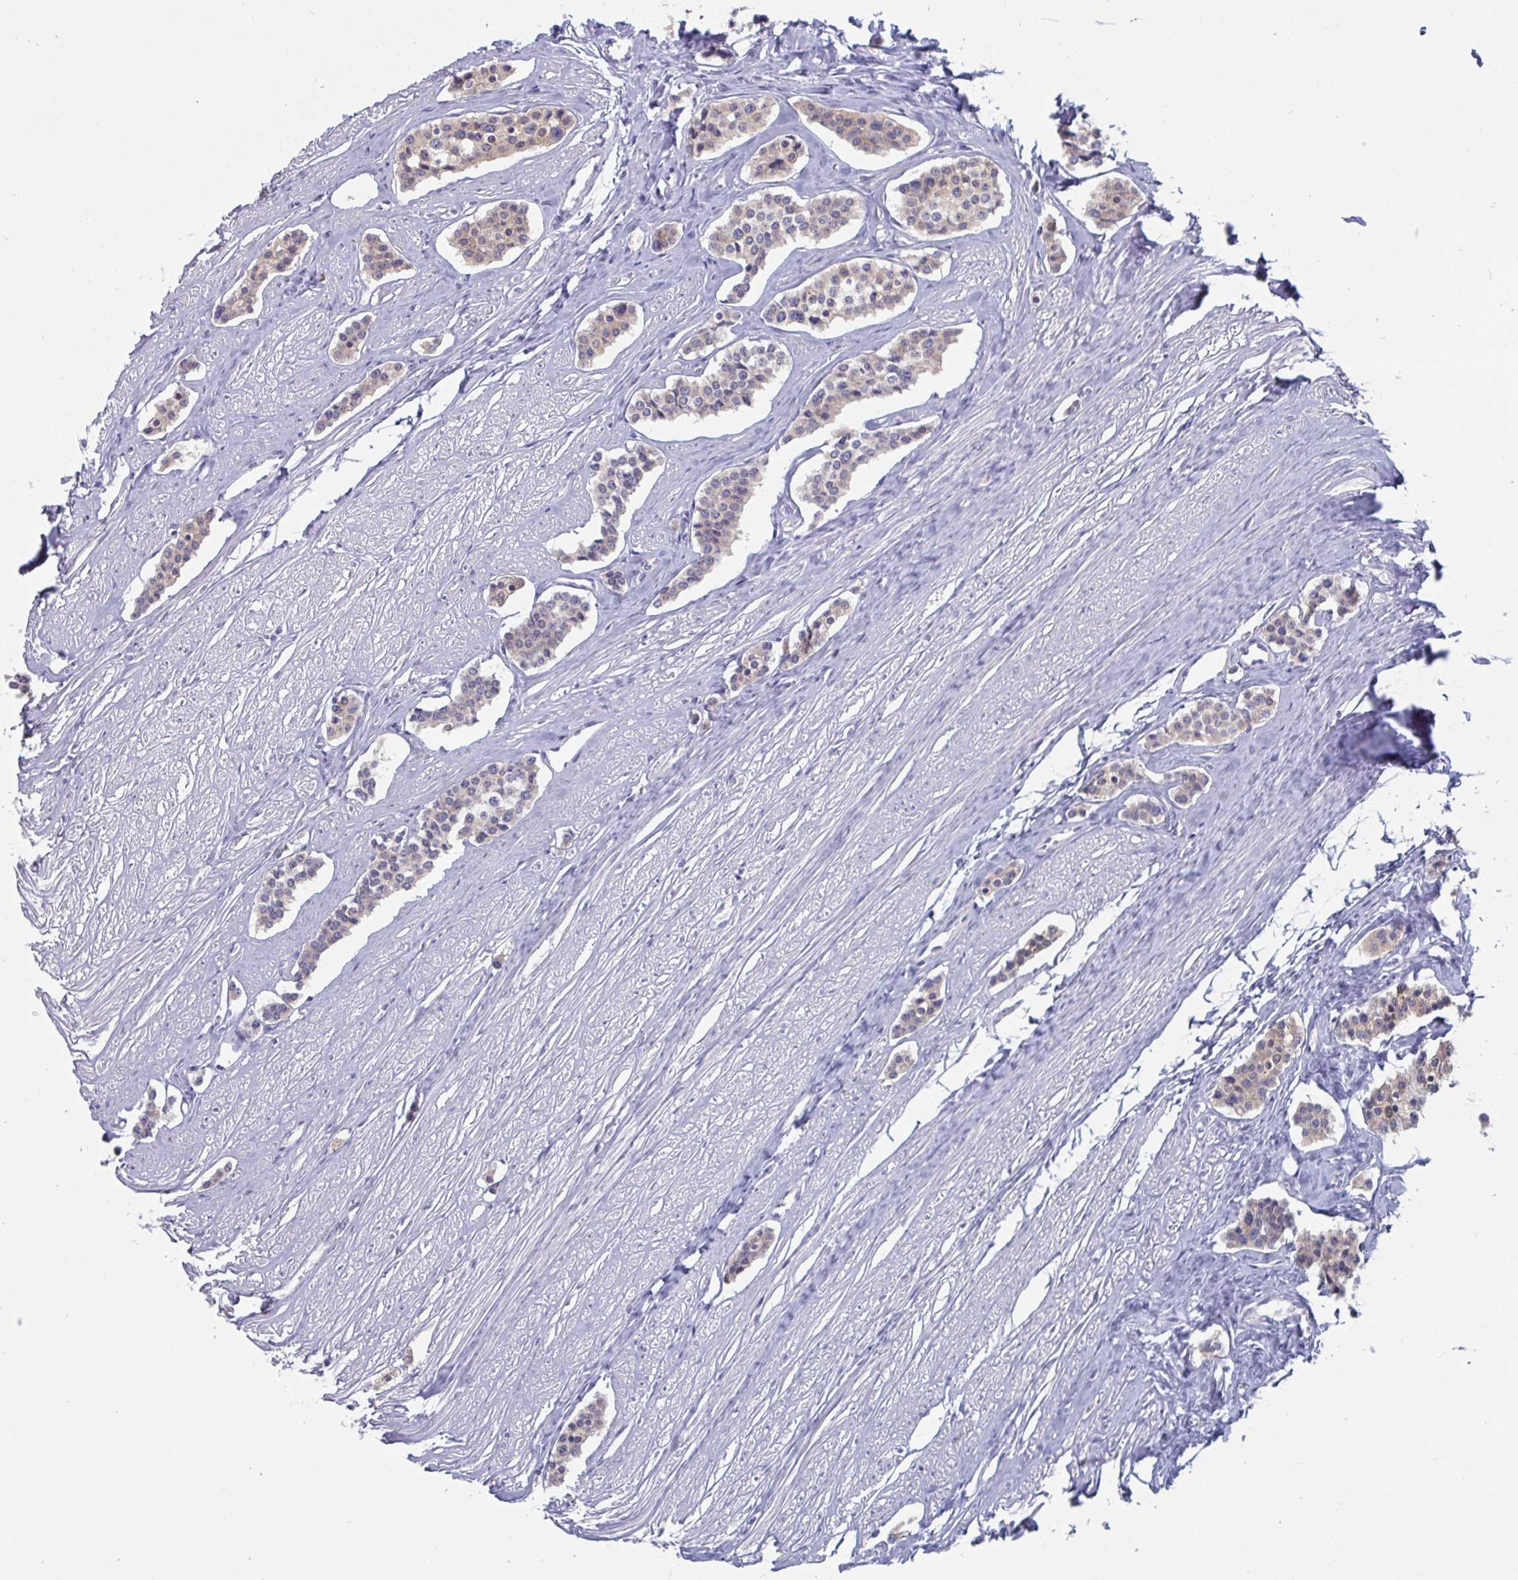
{"staining": {"intensity": "weak", "quantity": "25%-75%", "location": "cytoplasmic/membranous"}, "tissue": "carcinoid", "cell_type": "Tumor cells", "image_type": "cancer", "snomed": [{"axis": "morphology", "description": "Carcinoid, malignant, NOS"}, {"axis": "topography", "description": "Small intestine"}], "caption": "Immunohistochemistry (IHC) of human carcinoid (malignant) reveals low levels of weak cytoplasmic/membranous staining in about 25%-75% of tumor cells.", "gene": "PTPRD", "patient": {"sex": "male", "age": 60}}